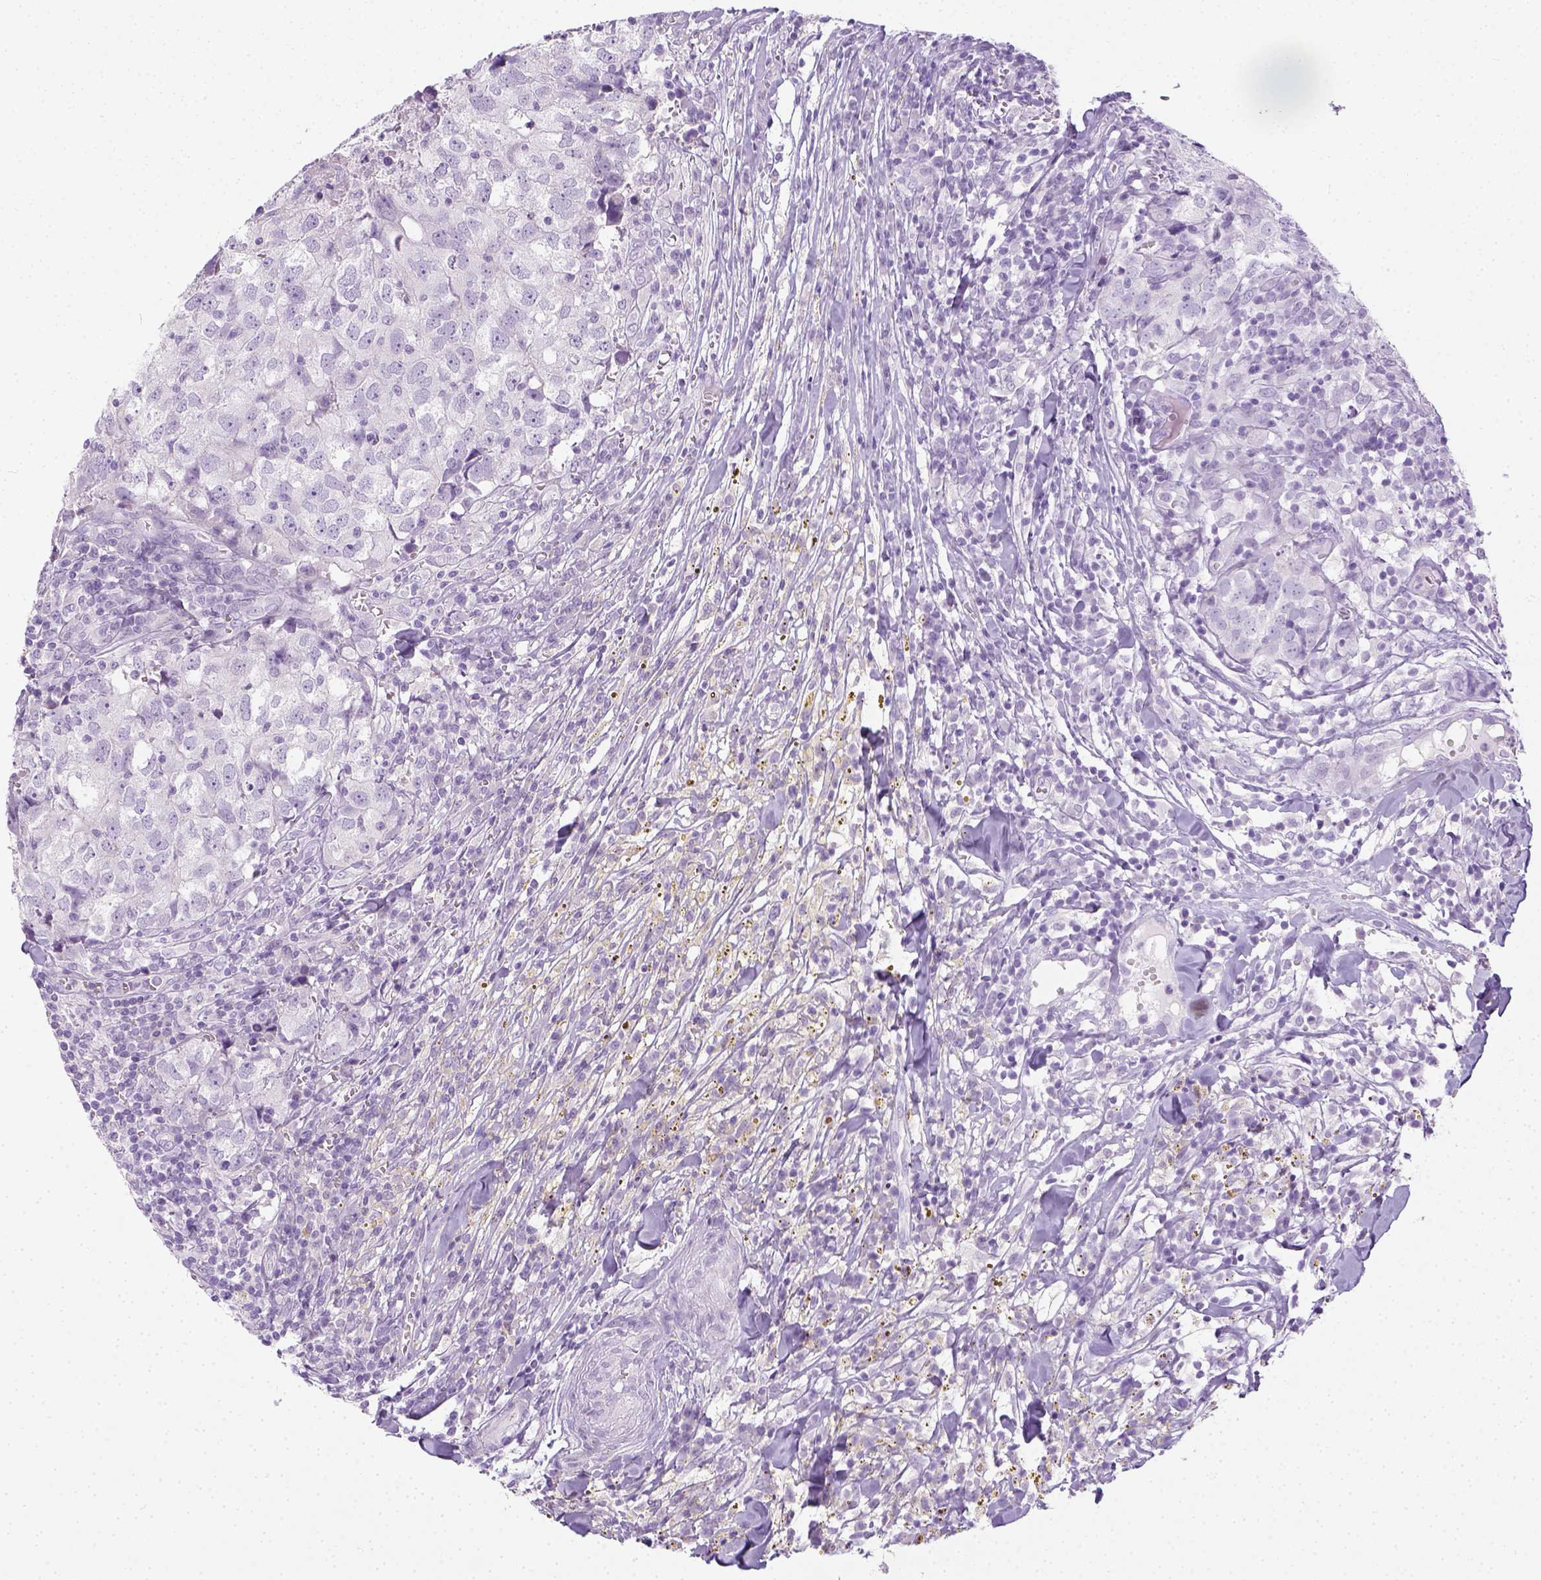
{"staining": {"intensity": "negative", "quantity": "none", "location": "none"}, "tissue": "breast cancer", "cell_type": "Tumor cells", "image_type": "cancer", "snomed": [{"axis": "morphology", "description": "Duct carcinoma"}, {"axis": "topography", "description": "Breast"}], "caption": "An image of human breast cancer is negative for staining in tumor cells.", "gene": "LGSN", "patient": {"sex": "female", "age": 30}}